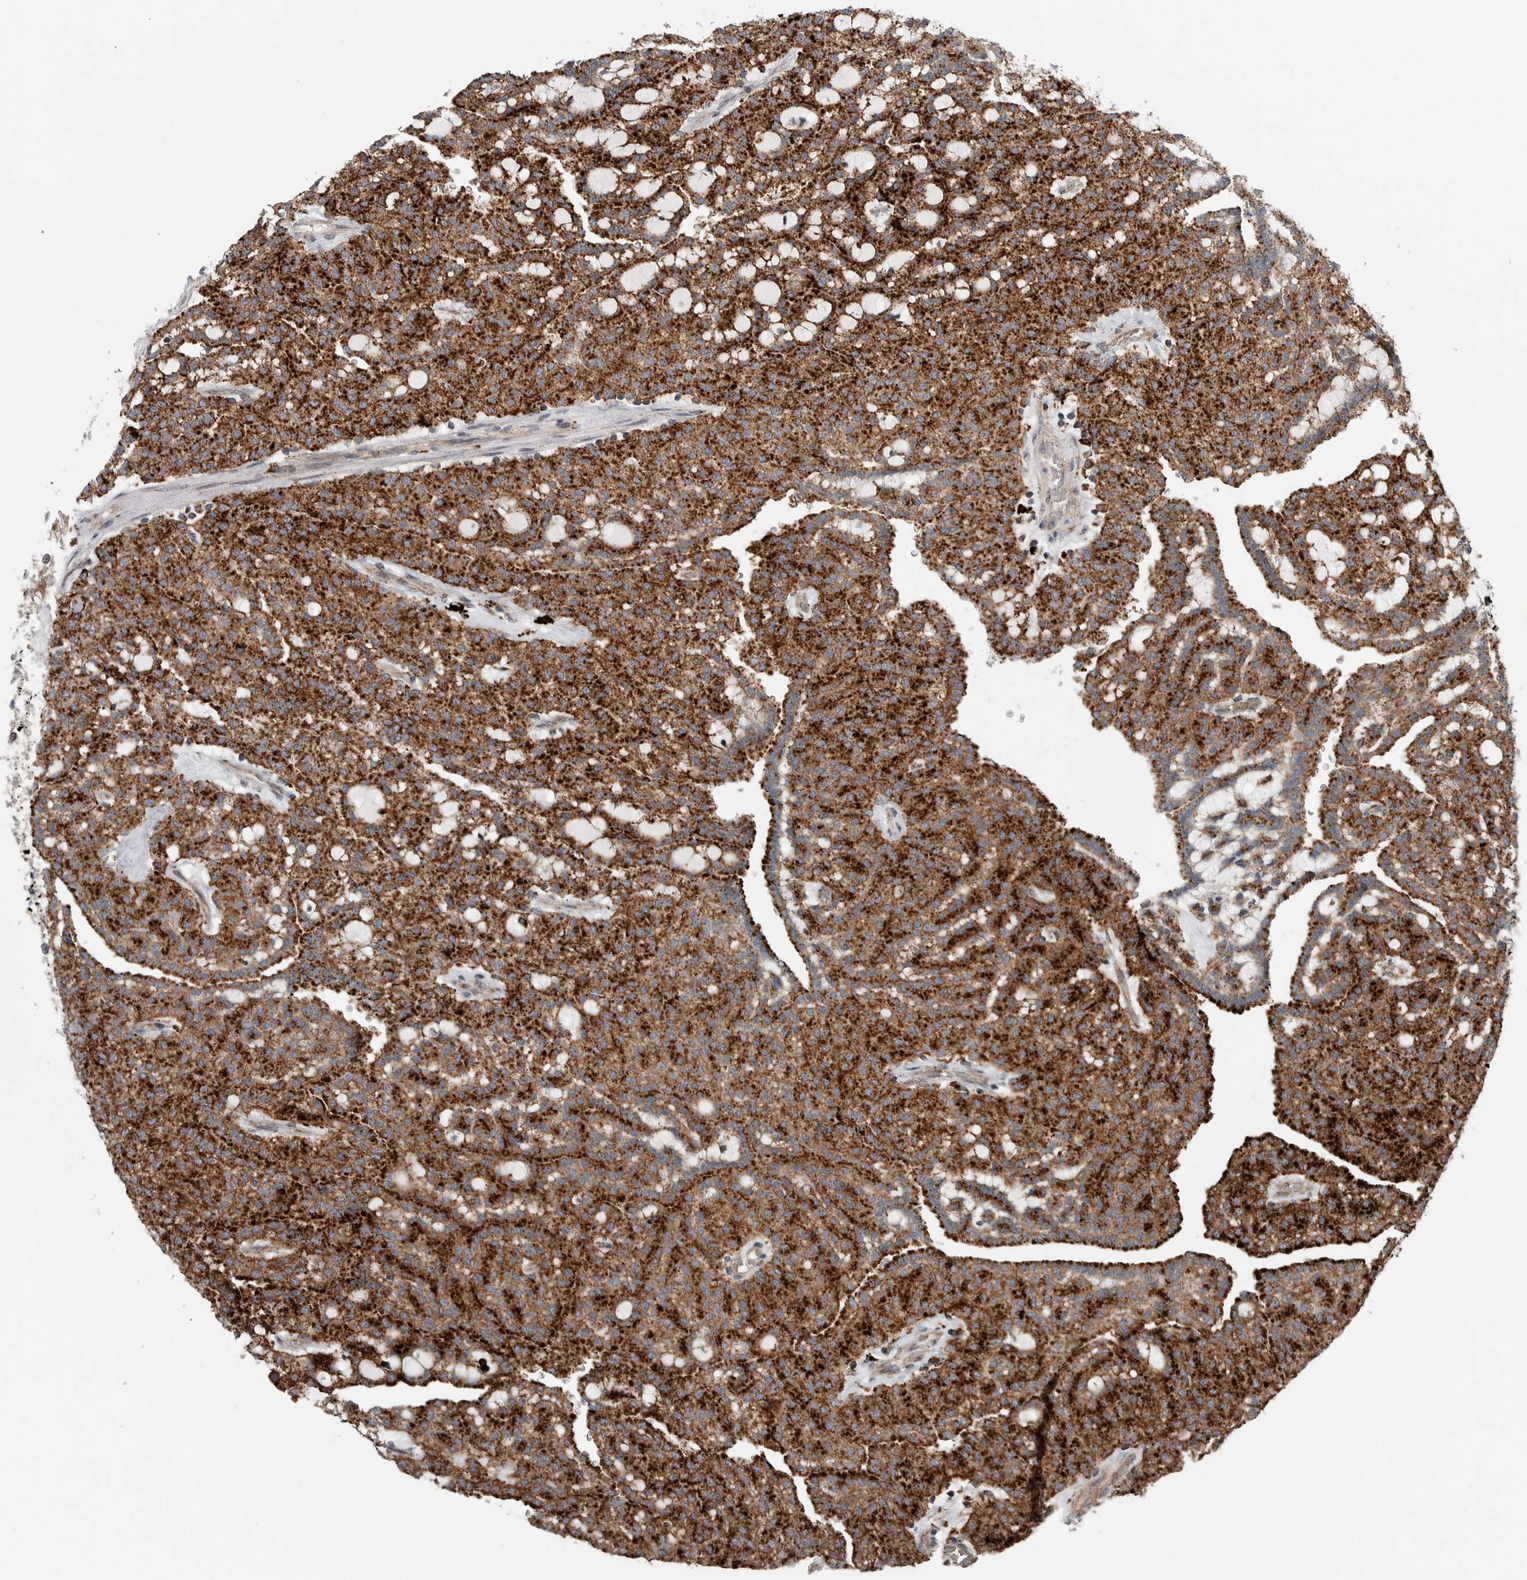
{"staining": {"intensity": "strong", "quantity": ">75%", "location": "cytoplasmic/membranous"}, "tissue": "renal cancer", "cell_type": "Tumor cells", "image_type": "cancer", "snomed": [{"axis": "morphology", "description": "Adenocarcinoma, NOS"}, {"axis": "topography", "description": "Kidney"}], "caption": "Brown immunohistochemical staining in human renal cancer (adenocarcinoma) reveals strong cytoplasmic/membranous expression in approximately >75% of tumor cells.", "gene": "GALNS", "patient": {"sex": "male", "age": 63}}